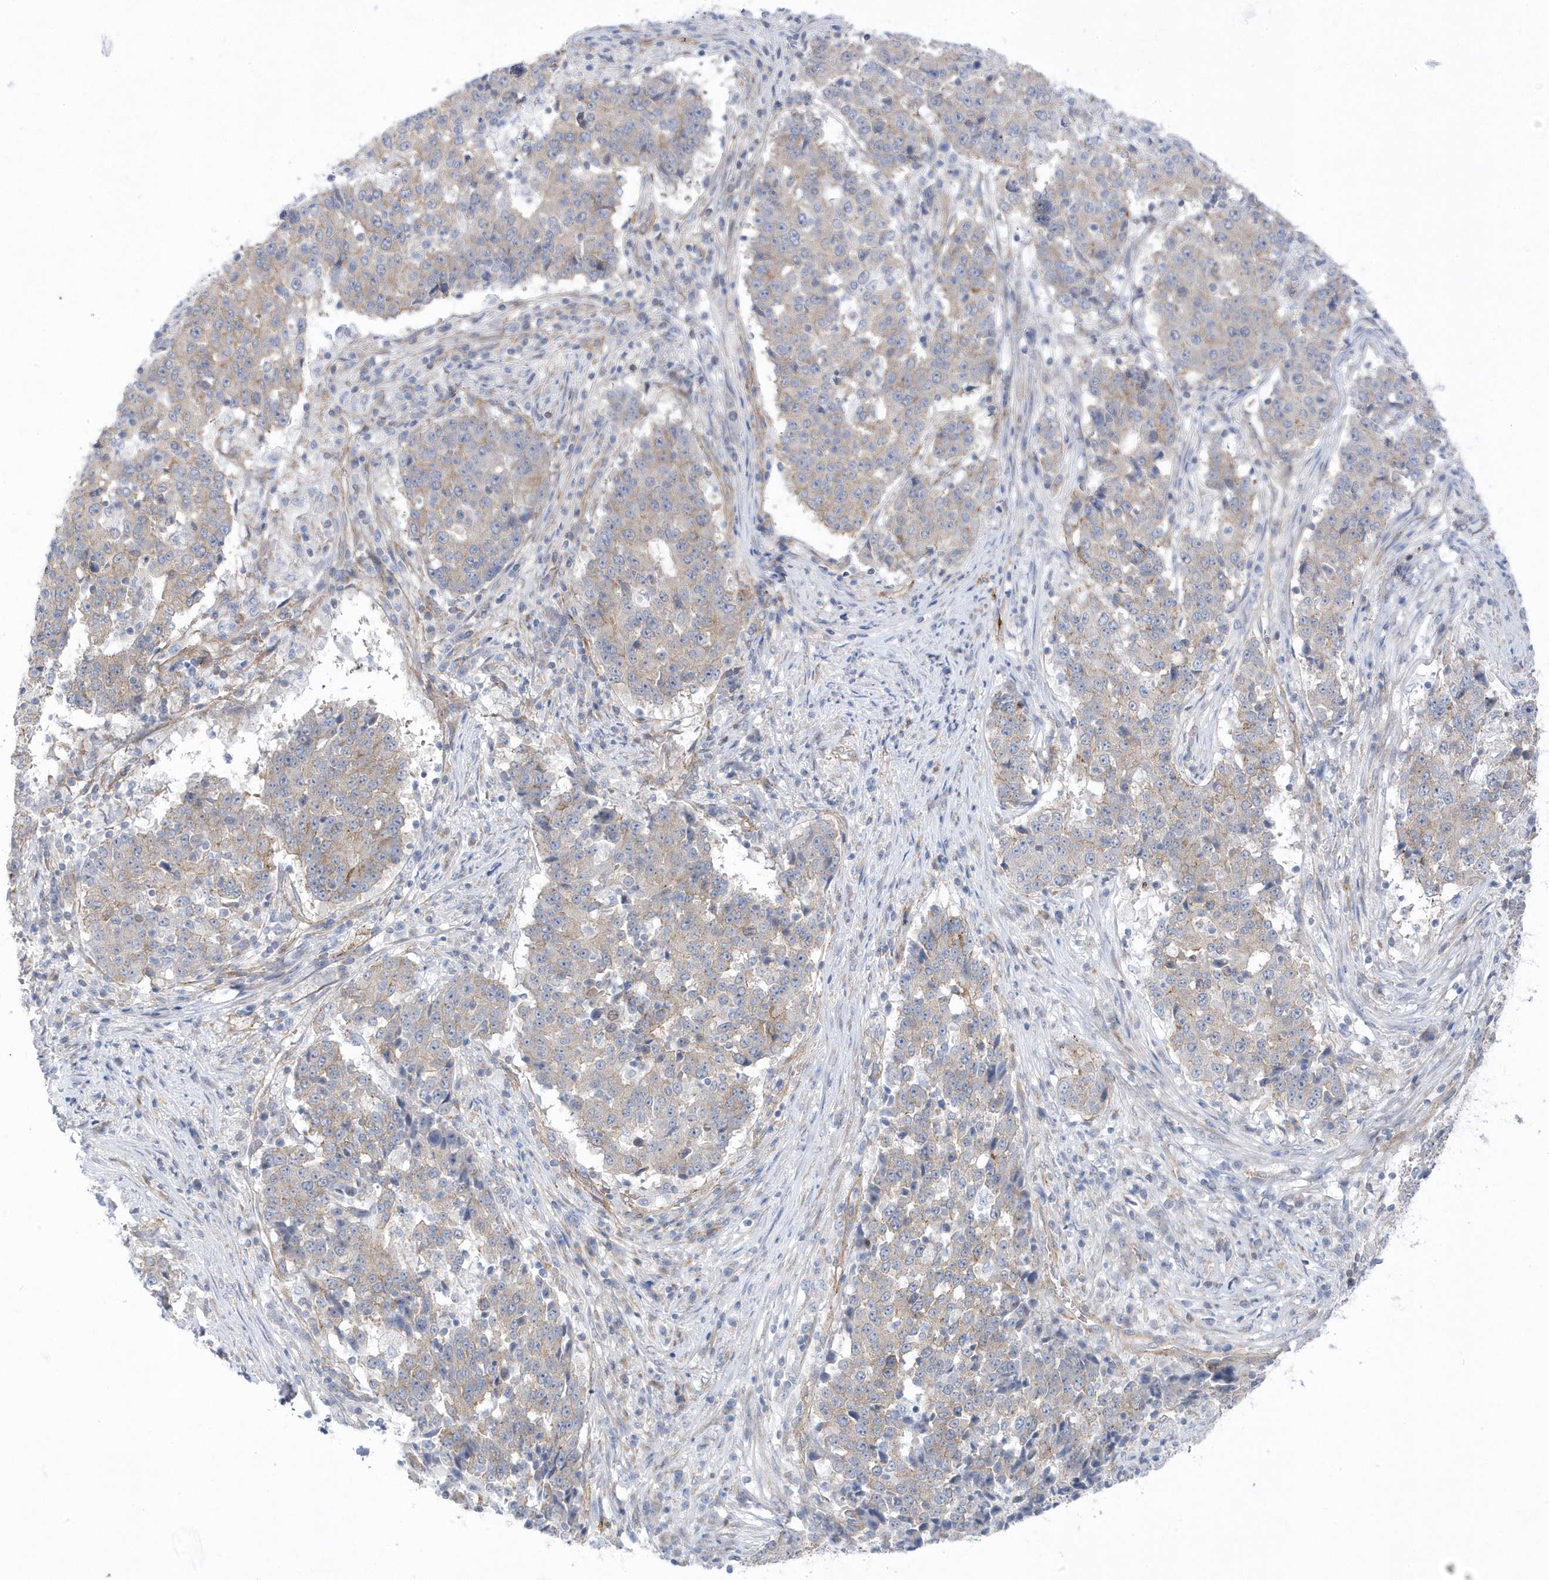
{"staining": {"intensity": "weak", "quantity": "<25%", "location": "cytoplasmic/membranous"}, "tissue": "stomach cancer", "cell_type": "Tumor cells", "image_type": "cancer", "snomed": [{"axis": "morphology", "description": "Adenocarcinoma, NOS"}, {"axis": "topography", "description": "Stomach"}], "caption": "Stomach cancer was stained to show a protein in brown. There is no significant expression in tumor cells. Nuclei are stained in blue.", "gene": "ANAPC1", "patient": {"sex": "male", "age": 59}}